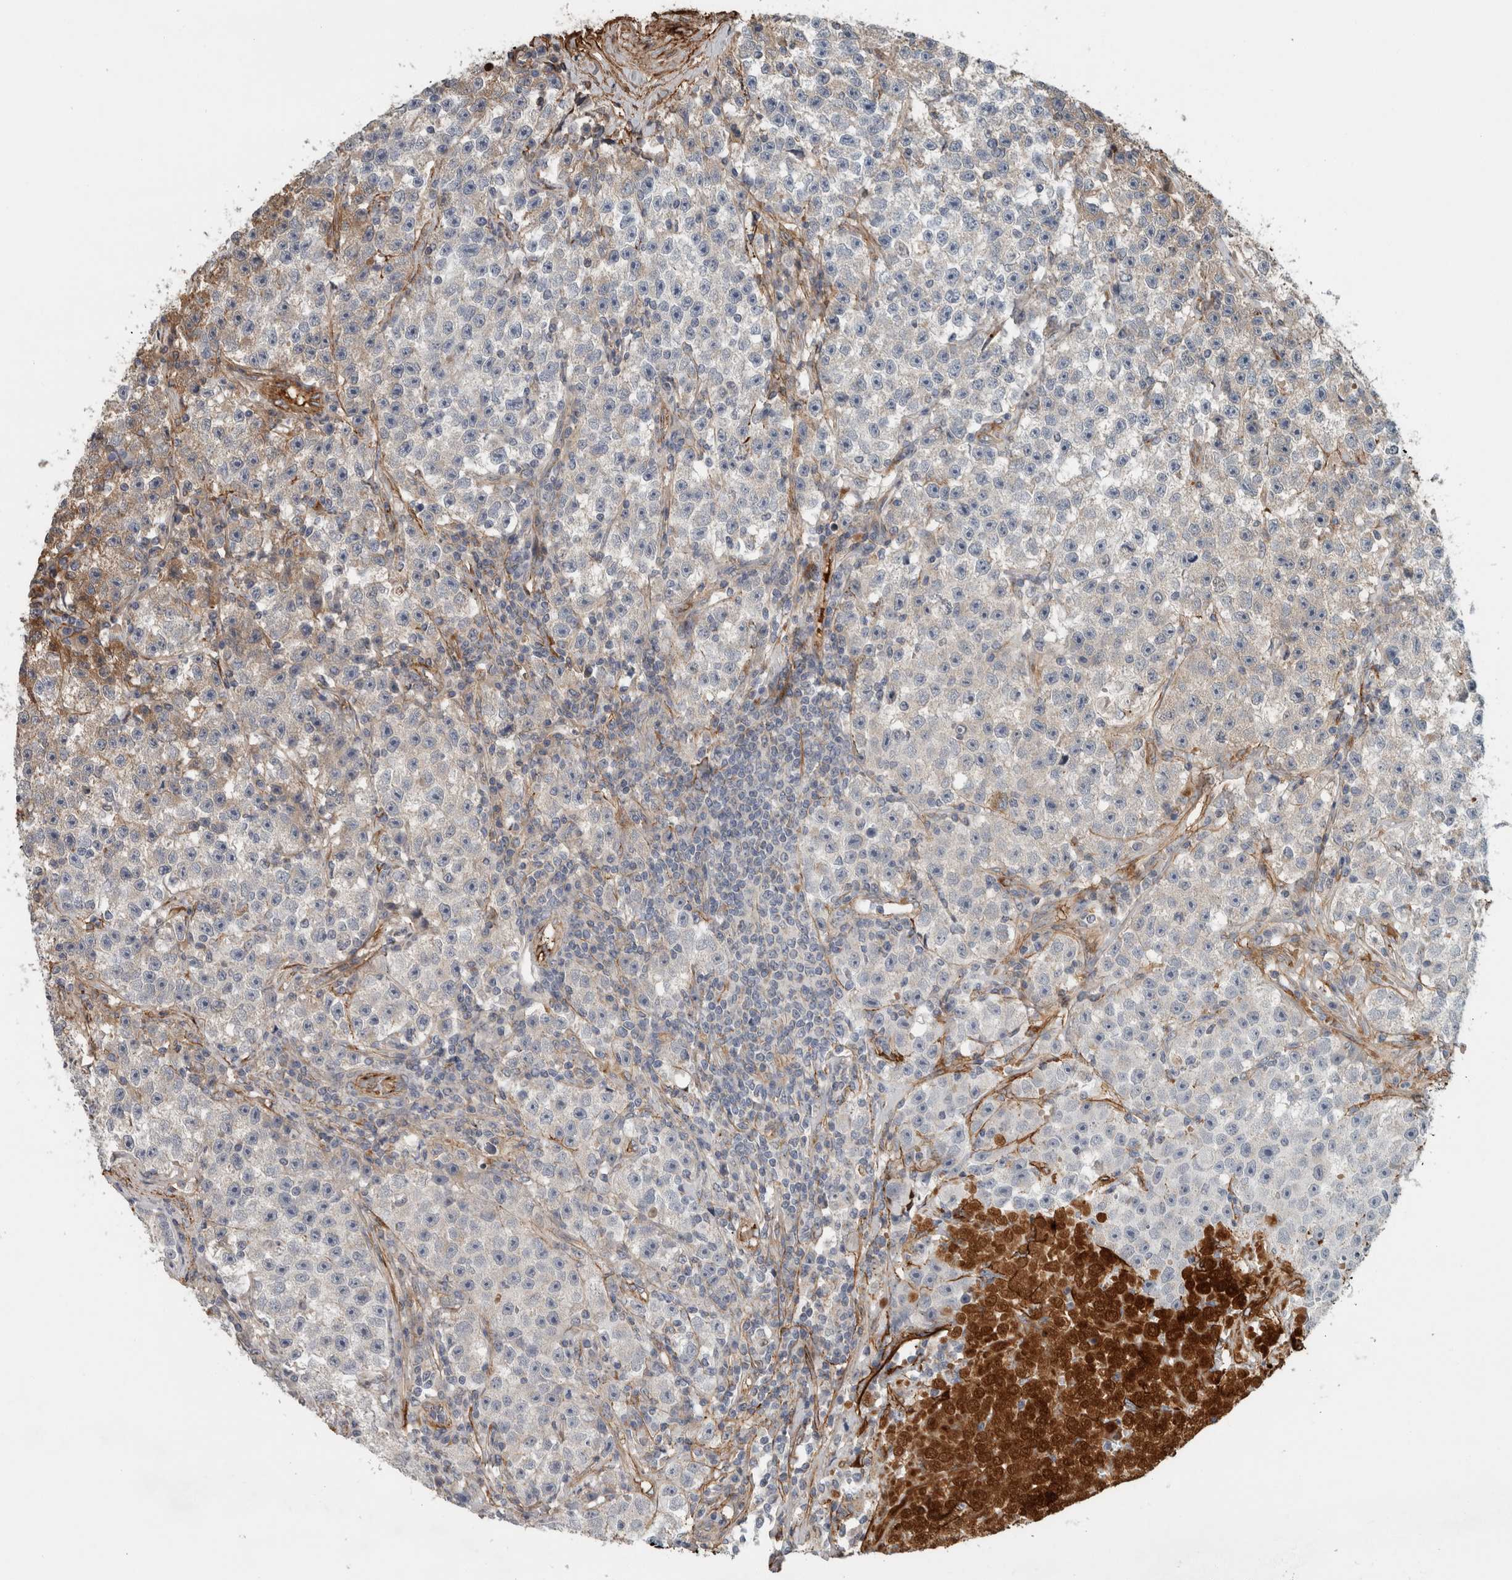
{"staining": {"intensity": "moderate", "quantity": "<25%", "location": "cytoplasmic/membranous"}, "tissue": "testis cancer", "cell_type": "Tumor cells", "image_type": "cancer", "snomed": [{"axis": "morphology", "description": "Seminoma, NOS"}, {"axis": "topography", "description": "Testis"}], "caption": "Testis cancer tissue displays moderate cytoplasmic/membranous positivity in about <25% of tumor cells (DAB IHC, brown staining for protein, blue staining for nuclei).", "gene": "FN1", "patient": {"sex": "male", "age": 22}}